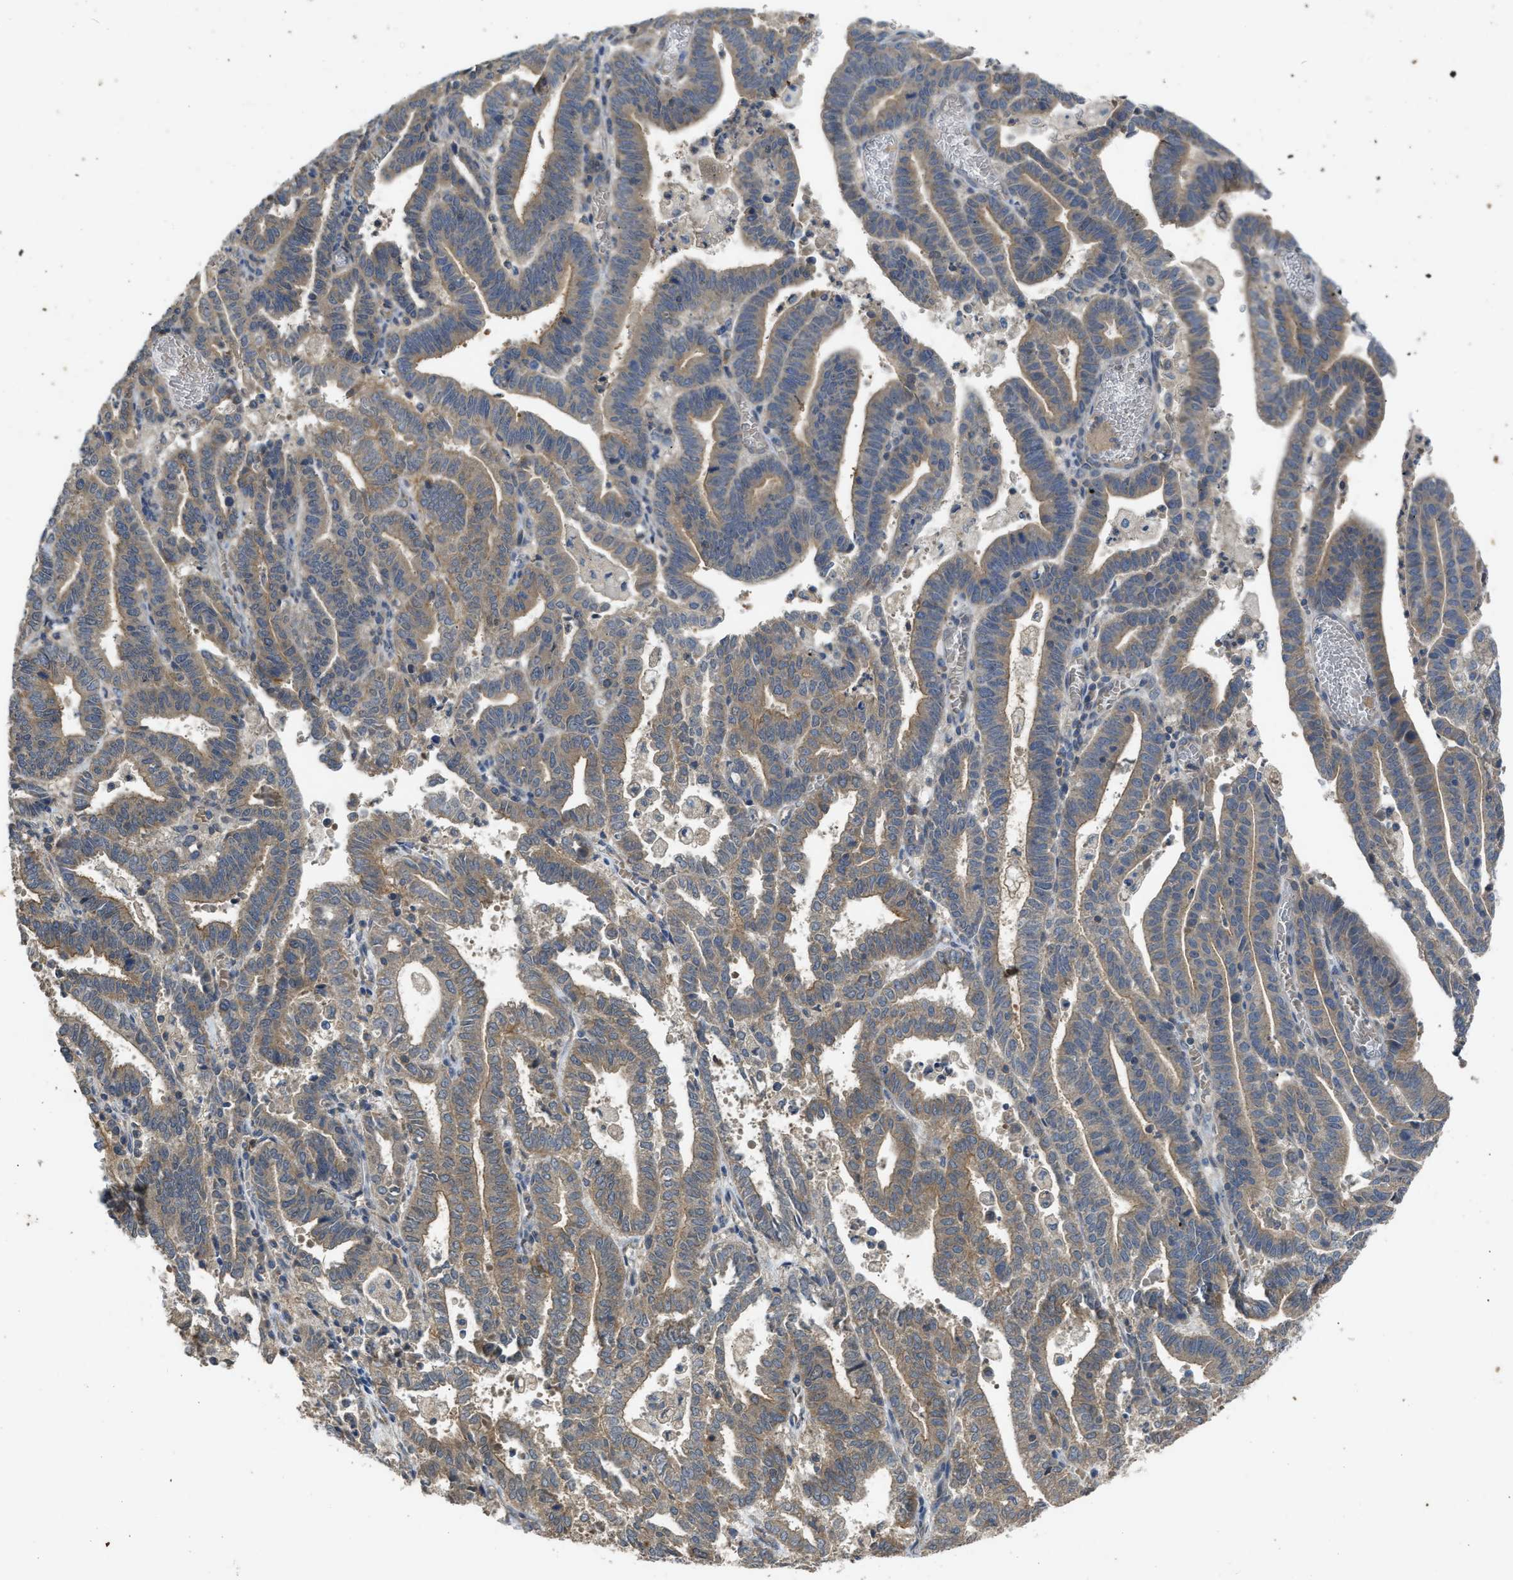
{"staining": {"intensity": "weak", "quantity": ">75%", "location": "cytoplasmic/membranous"}, "tissue": "endometrial cancer", "cell_type": "Tumor cells", "image_type": "cancer", "snomed": [{"axis": "morphology", "description": "Adenocarcinoma, NOS"}, {"axis": "topography", "description": "Uterus"}], "caption": "Endometrial adenocarcinoma was stained to show a protein in brown. There is low levels of weak cytoplasmic/membranous expression in about >75% of tumor cells.", "gene": "PPP3CA", "patient": {"sex": "female", "age": 83}}